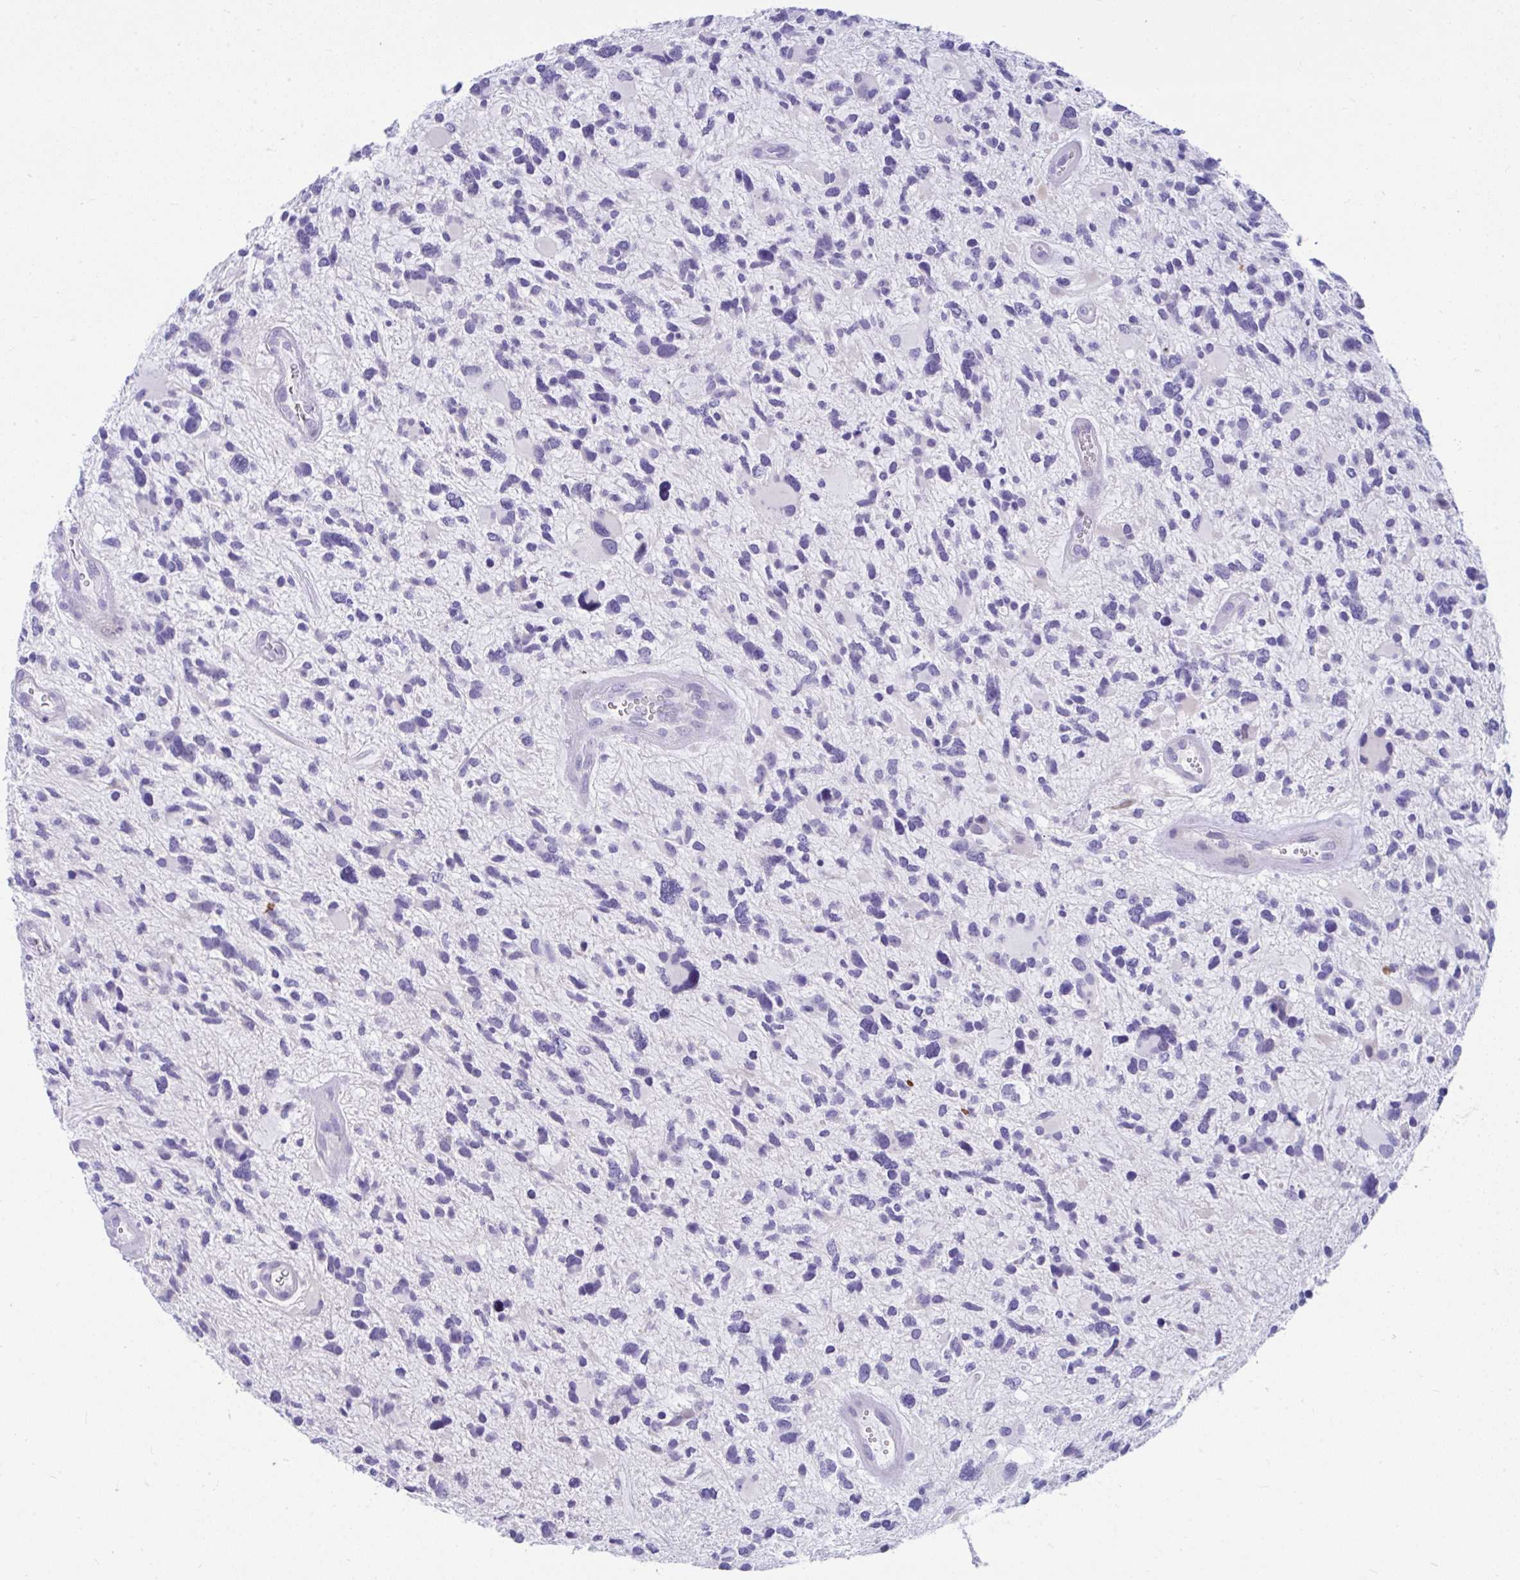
{"staining": {"intensity": "negative", "quantity": "none", "location": "none"}, "tissue": "glioma", "cell_type": "Tumor cells", "image_type": "cancer", "snomed": [{"axis": "morphology", "description": "Glioma, malignant, High grade"}, {"axis": "topography", "description": "Brain"}], "caption": "The photomicrograph displays no staining of tumor cells in malignant high-grade glioma. (Immunohistochemistry, brightfield microscopy, high magnification).", "gene": "ISL1", "patient": {"sex": "female", "age": 11}}